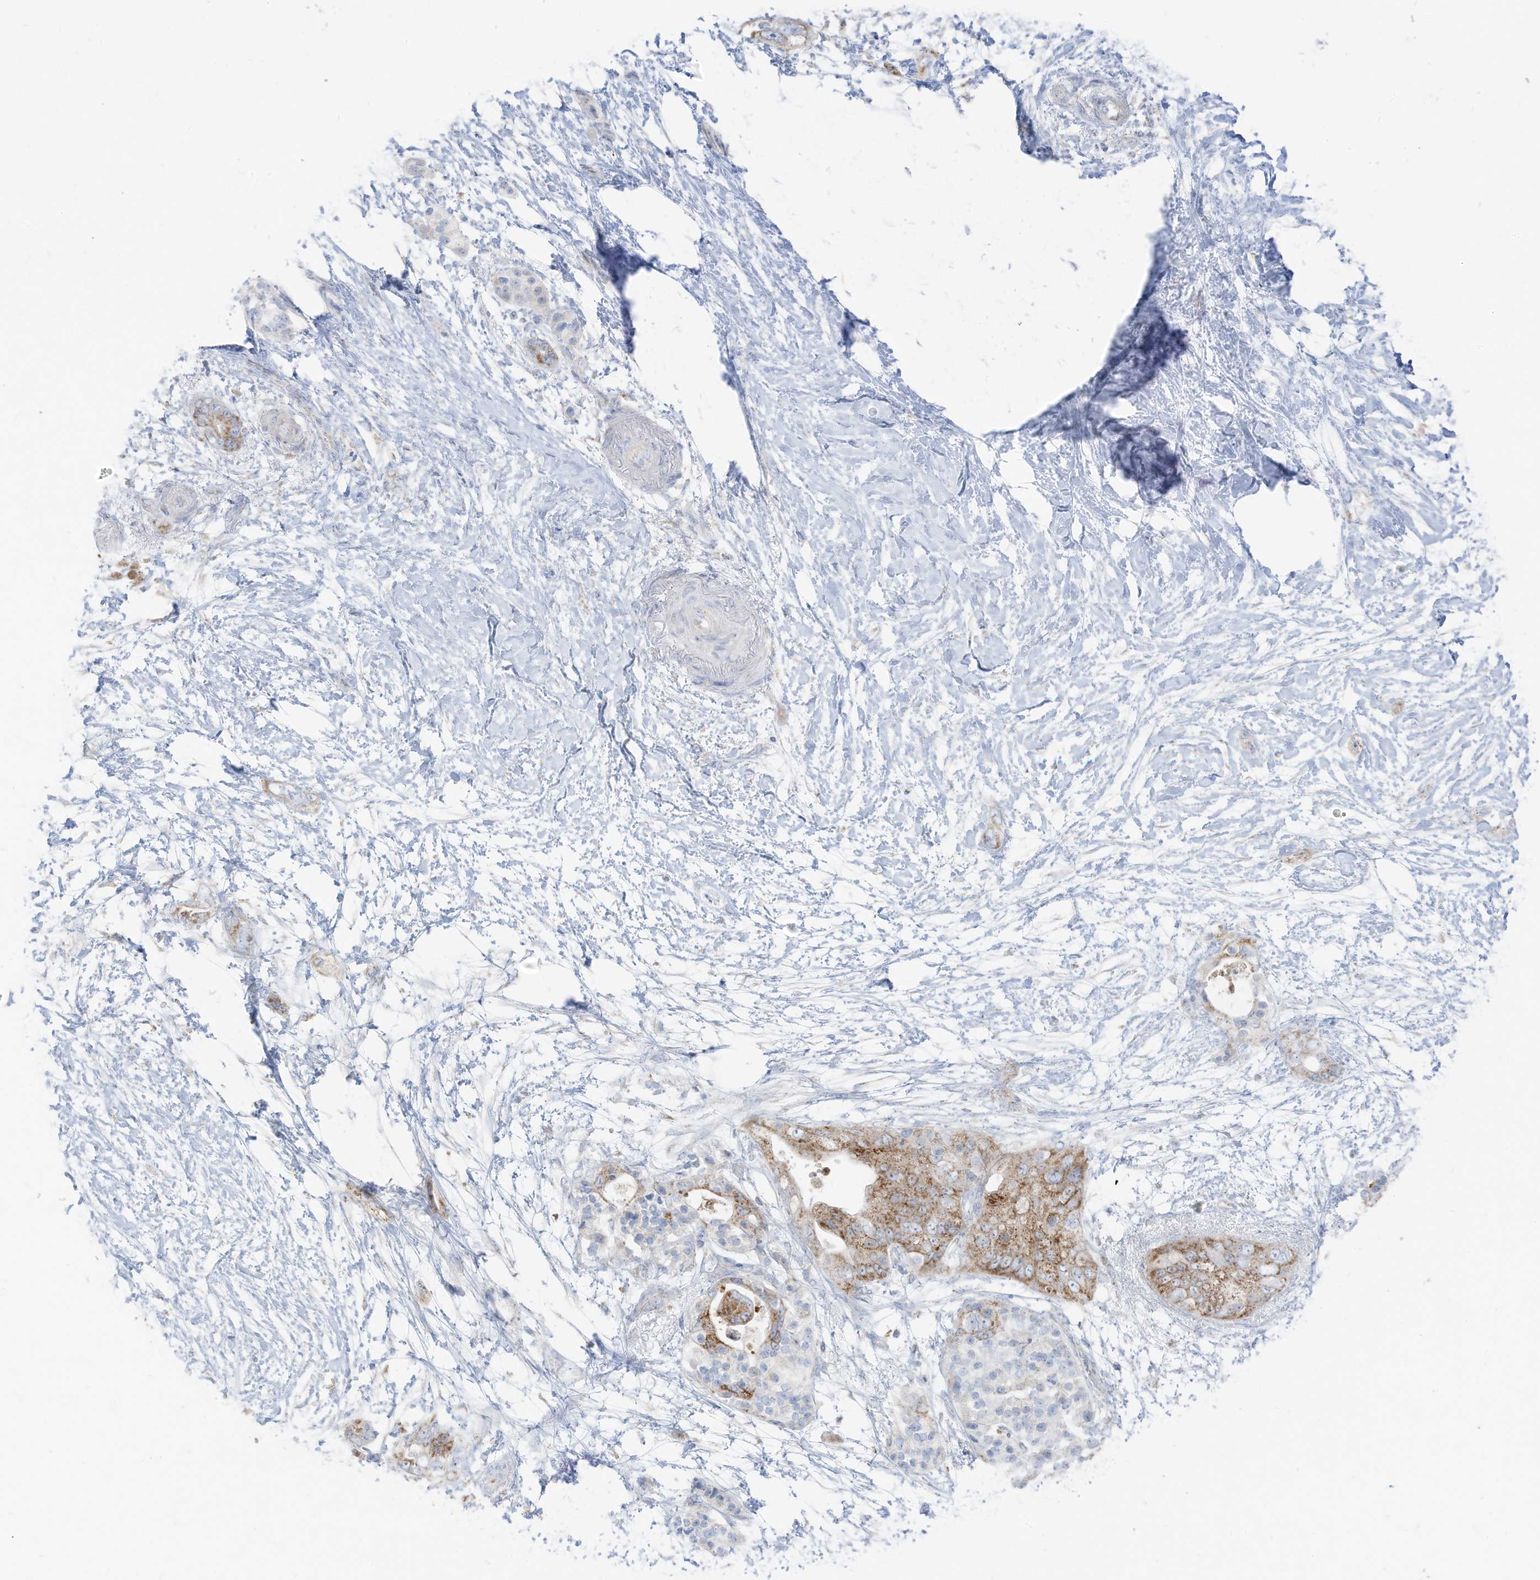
{"staining": {"intensity": "moderate", "quantity": ">75%", "location": "cytoplasmic/membranous"}, "tissue": "pancreatic cancer", "cell_type": "Tumor cells", "image_type": "cancer", "snomed": [{"axis": "morphology", "description": "Adenocarcinoma, NOS"}, {"axis": "topography", "description": "Pancreas"}], "caption": "IHC photomicrograph of neoplastic tissue: pancreatic adenocarcinoma stained using IHC shows medium levels of moderate protein expression localized specifically in the cytoplasmic/membranous of tumor cells, appearing as a cytoplasmic/membranous brown color.", "gene": "ETHE1", "patient": {"sex": "male", "age": 53}}